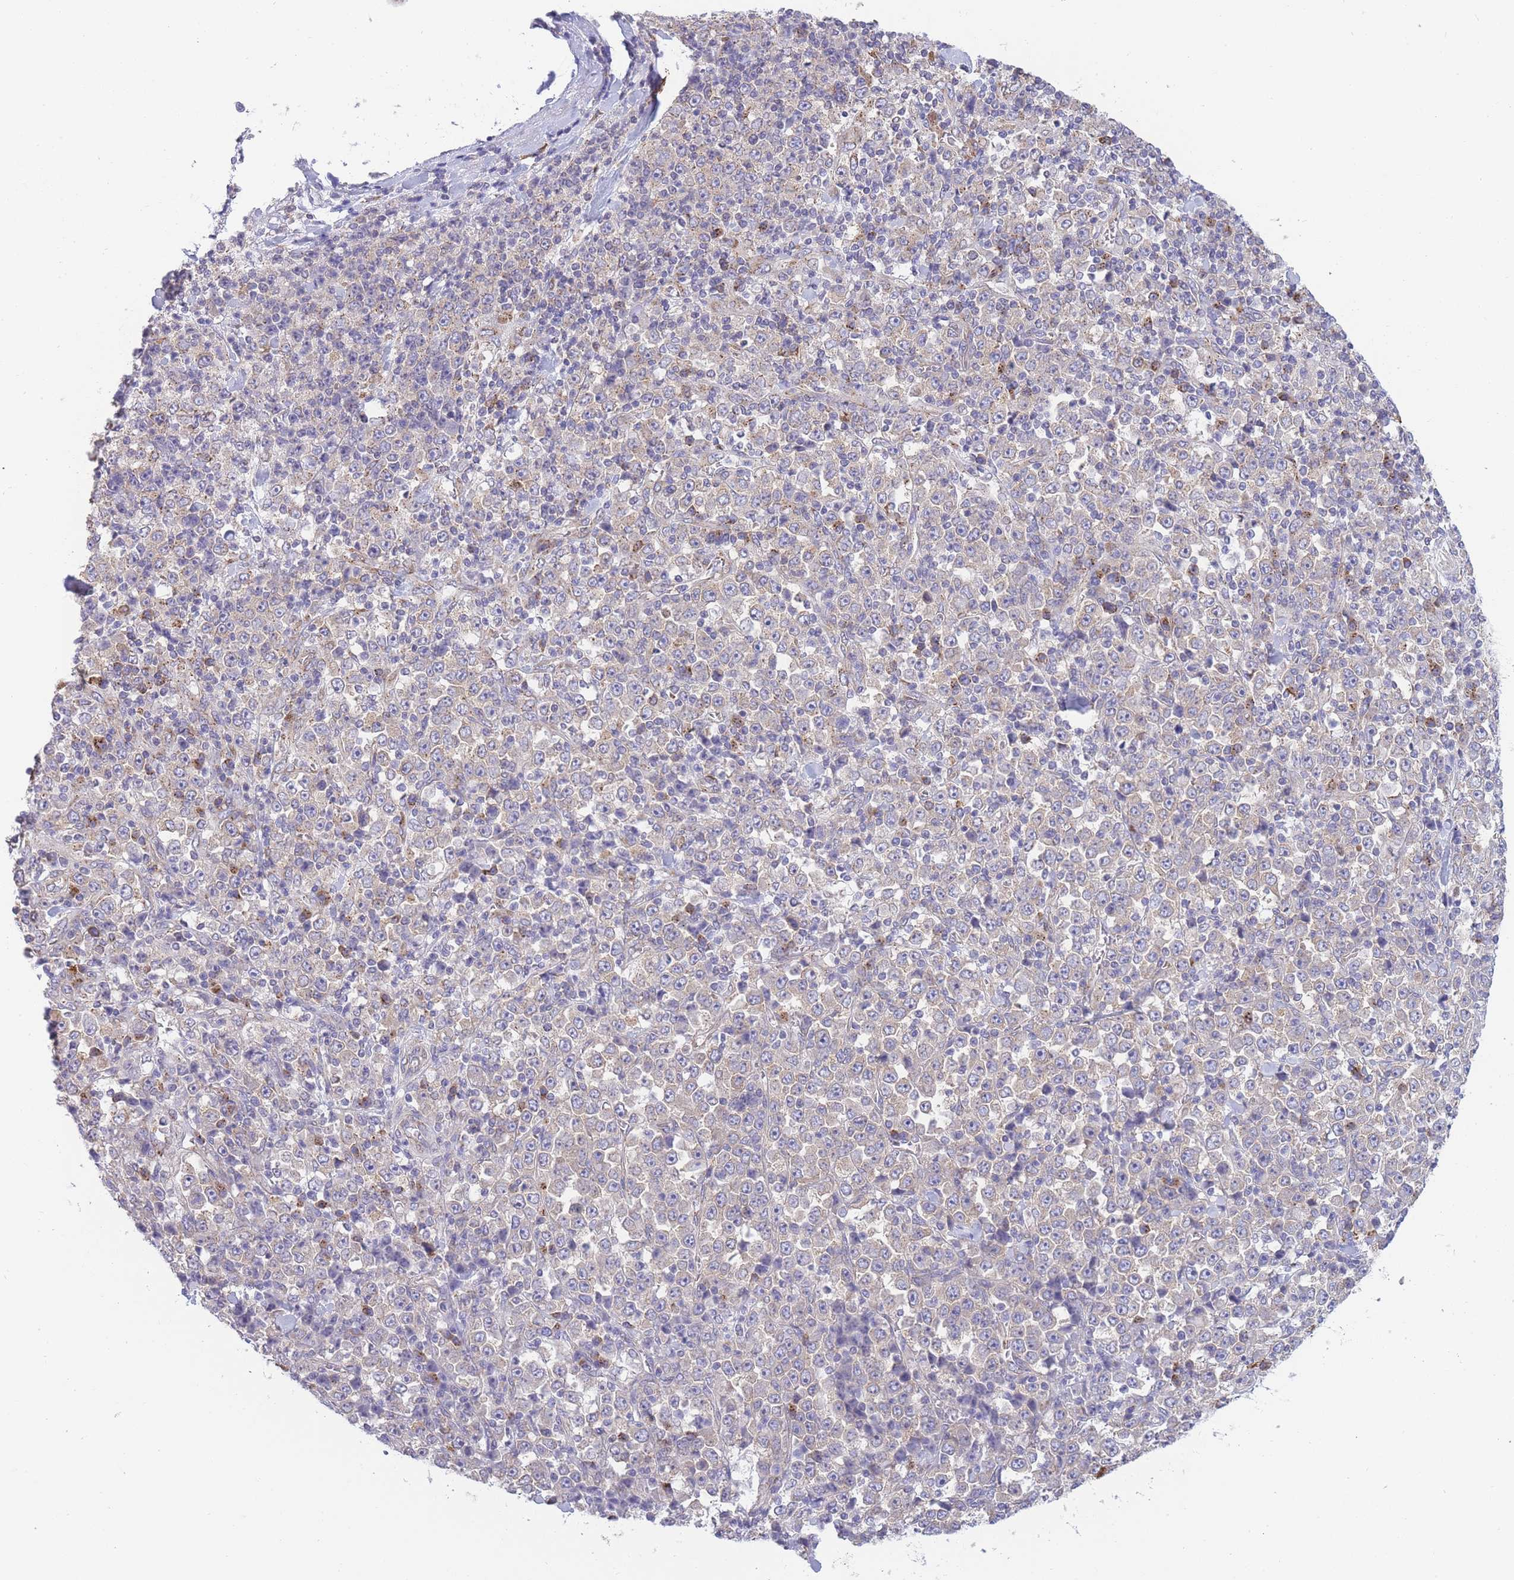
{"staining": {"intensity": "negative", "quantity": "none", "location": "none"}, "tissue": "stomach cancer", "cell_type": "Tumor cells", "image_type": "cancer", "snomed": [{"axis": "morphology", "description": "Normal tissue, NOS"}, {"axis": "morphology", "description": "Adenocarcinoma, NOS"}, {"axis": "topography", "description": "Stomach, upper"}, {"axis": "topography", "description": "Stomach"}], "caption": "This is an IHC histopathology image of human stomach cancer (adenocarcinoma). There is no expression in tumor cells.", "gene": "COPG2", "patient": {"sex": "male", "age": 59}}